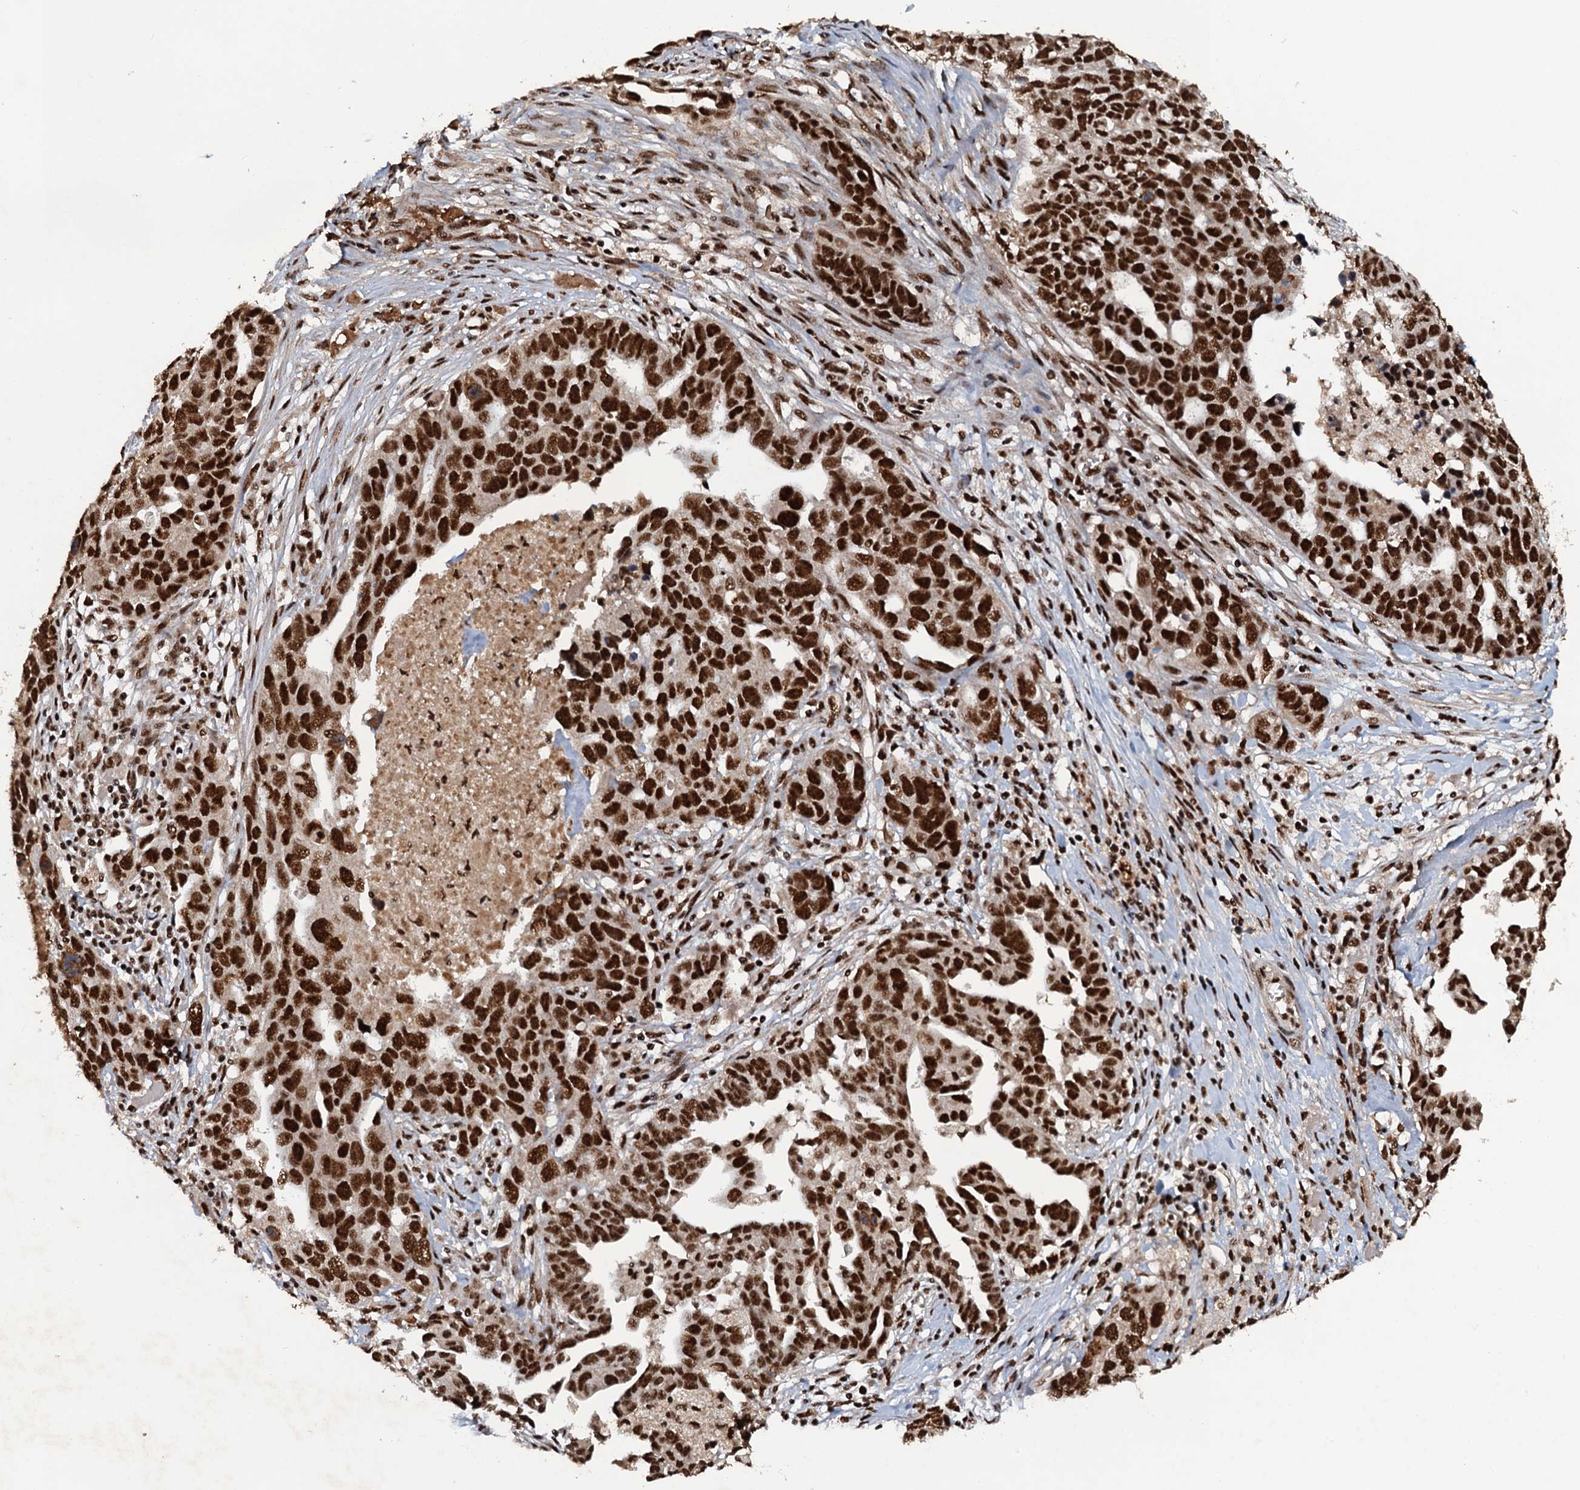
{"staining": {"intensity": "strong", "quantity": ">75%", "location": "nuclear"}, "tissue": "ovarian cancer", "cell_type": "Tumor cells", "image_type": "cancer", "snomed": [{"axis": "morphology", "description": "Cystadenocarcinoma, serous, NOS"}, {"axis": "topography", "description": "Ovary"}], "caption": "A micrograph of human serous cystadenocarcinoma (ovarian) stained for a protein displays strong nuclear brown staining in tumor cells.", "gene": "ZC3H18", "patient": {"sex": "female", "age": 54}}